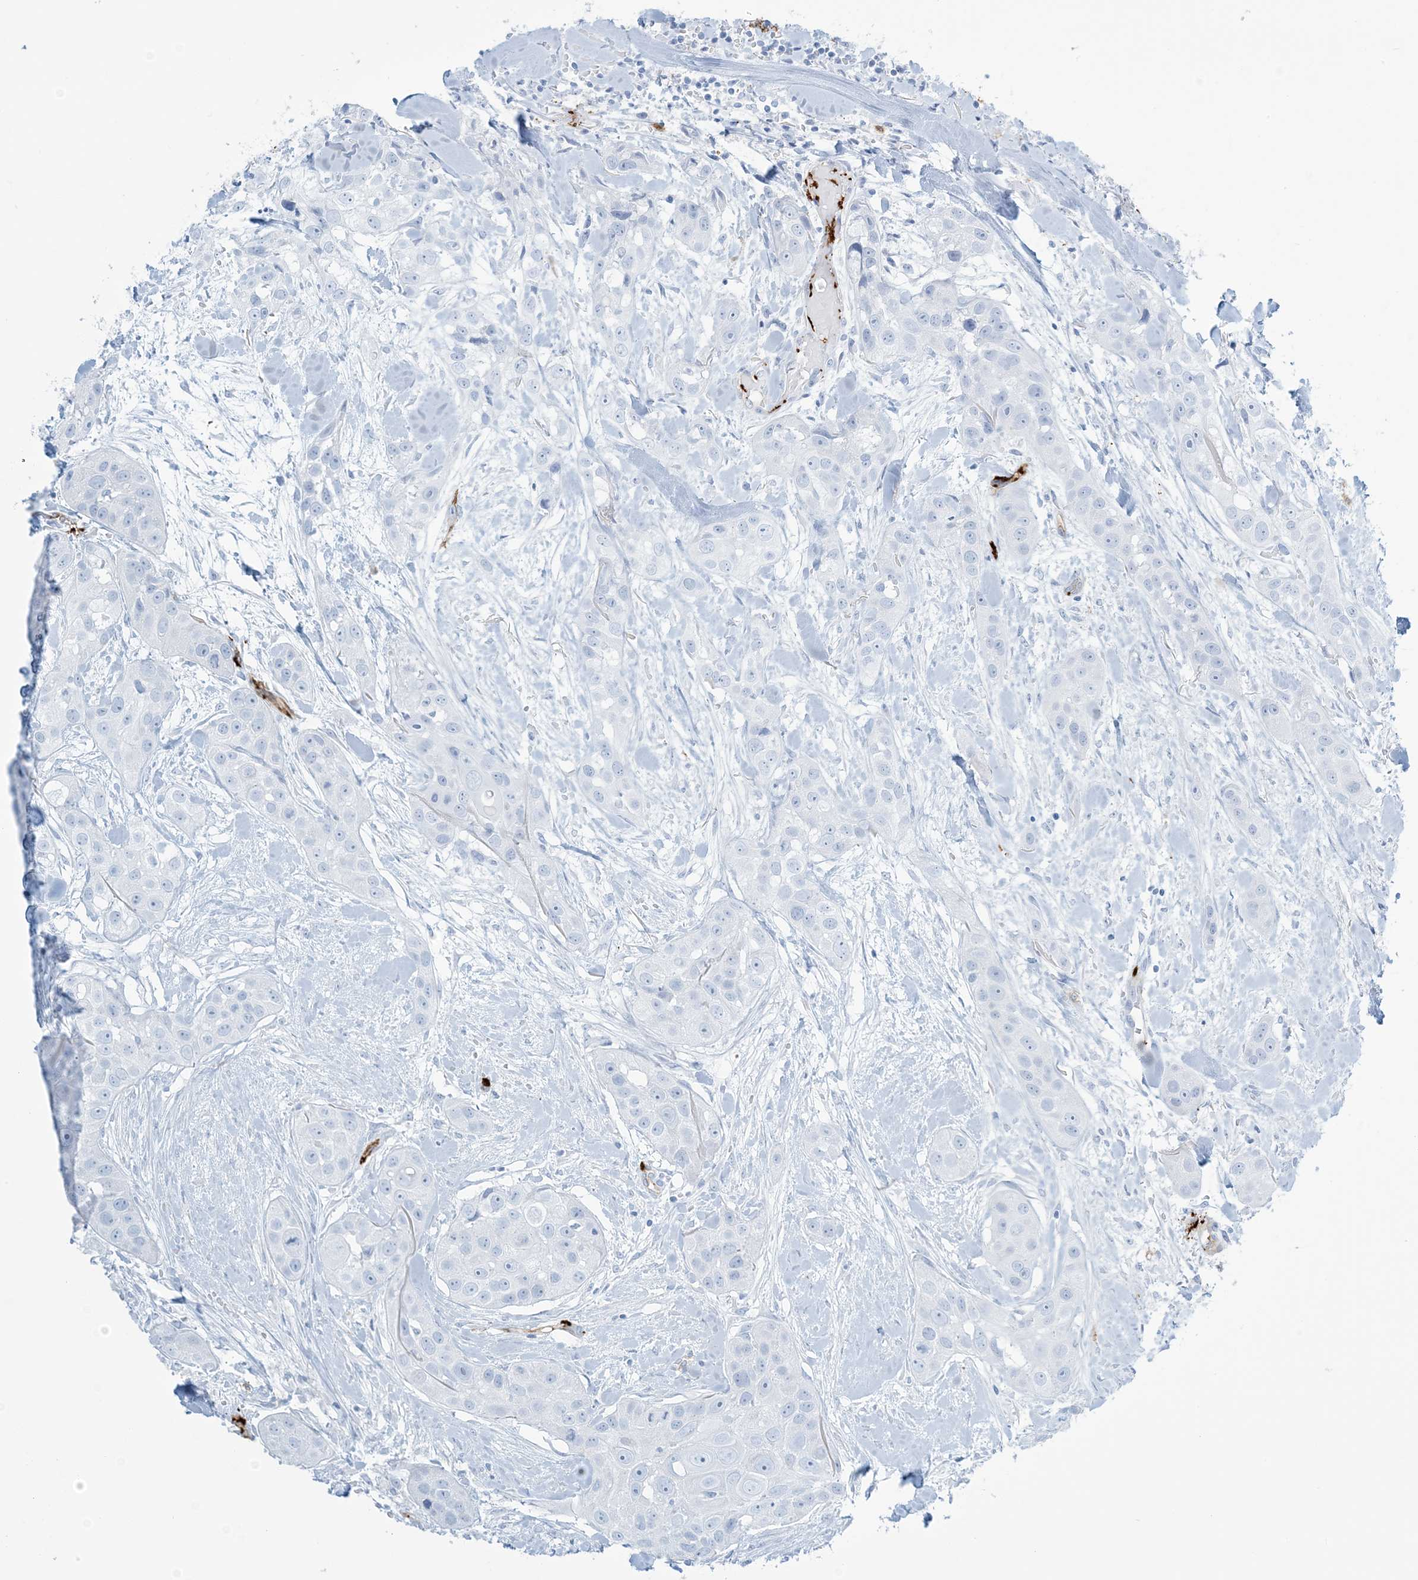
{"staining": {"intensity": "negative", "quantity": "none", "location": "none"}, "tissue": "head and neck cancer", "cell_type": "Tumor cells", "image_type": "cancer", "snomed": [{"axis": "morphology", "description": "Normal tissue, NOS"}, {"axis": "morphology", "description": "Squamous cell carcinoma, NOS"}, {"axis": "topography", "description": "Skeletal muscle"}, {"axis": "topography", "description": "Head-Neck"}], "caption": "Head and neck cancer was stained to show a protein in brown. There is no significant expression in tumor cells.", "gene": "EPS8L3", "patient": {"sex": "male", "age": 51}}